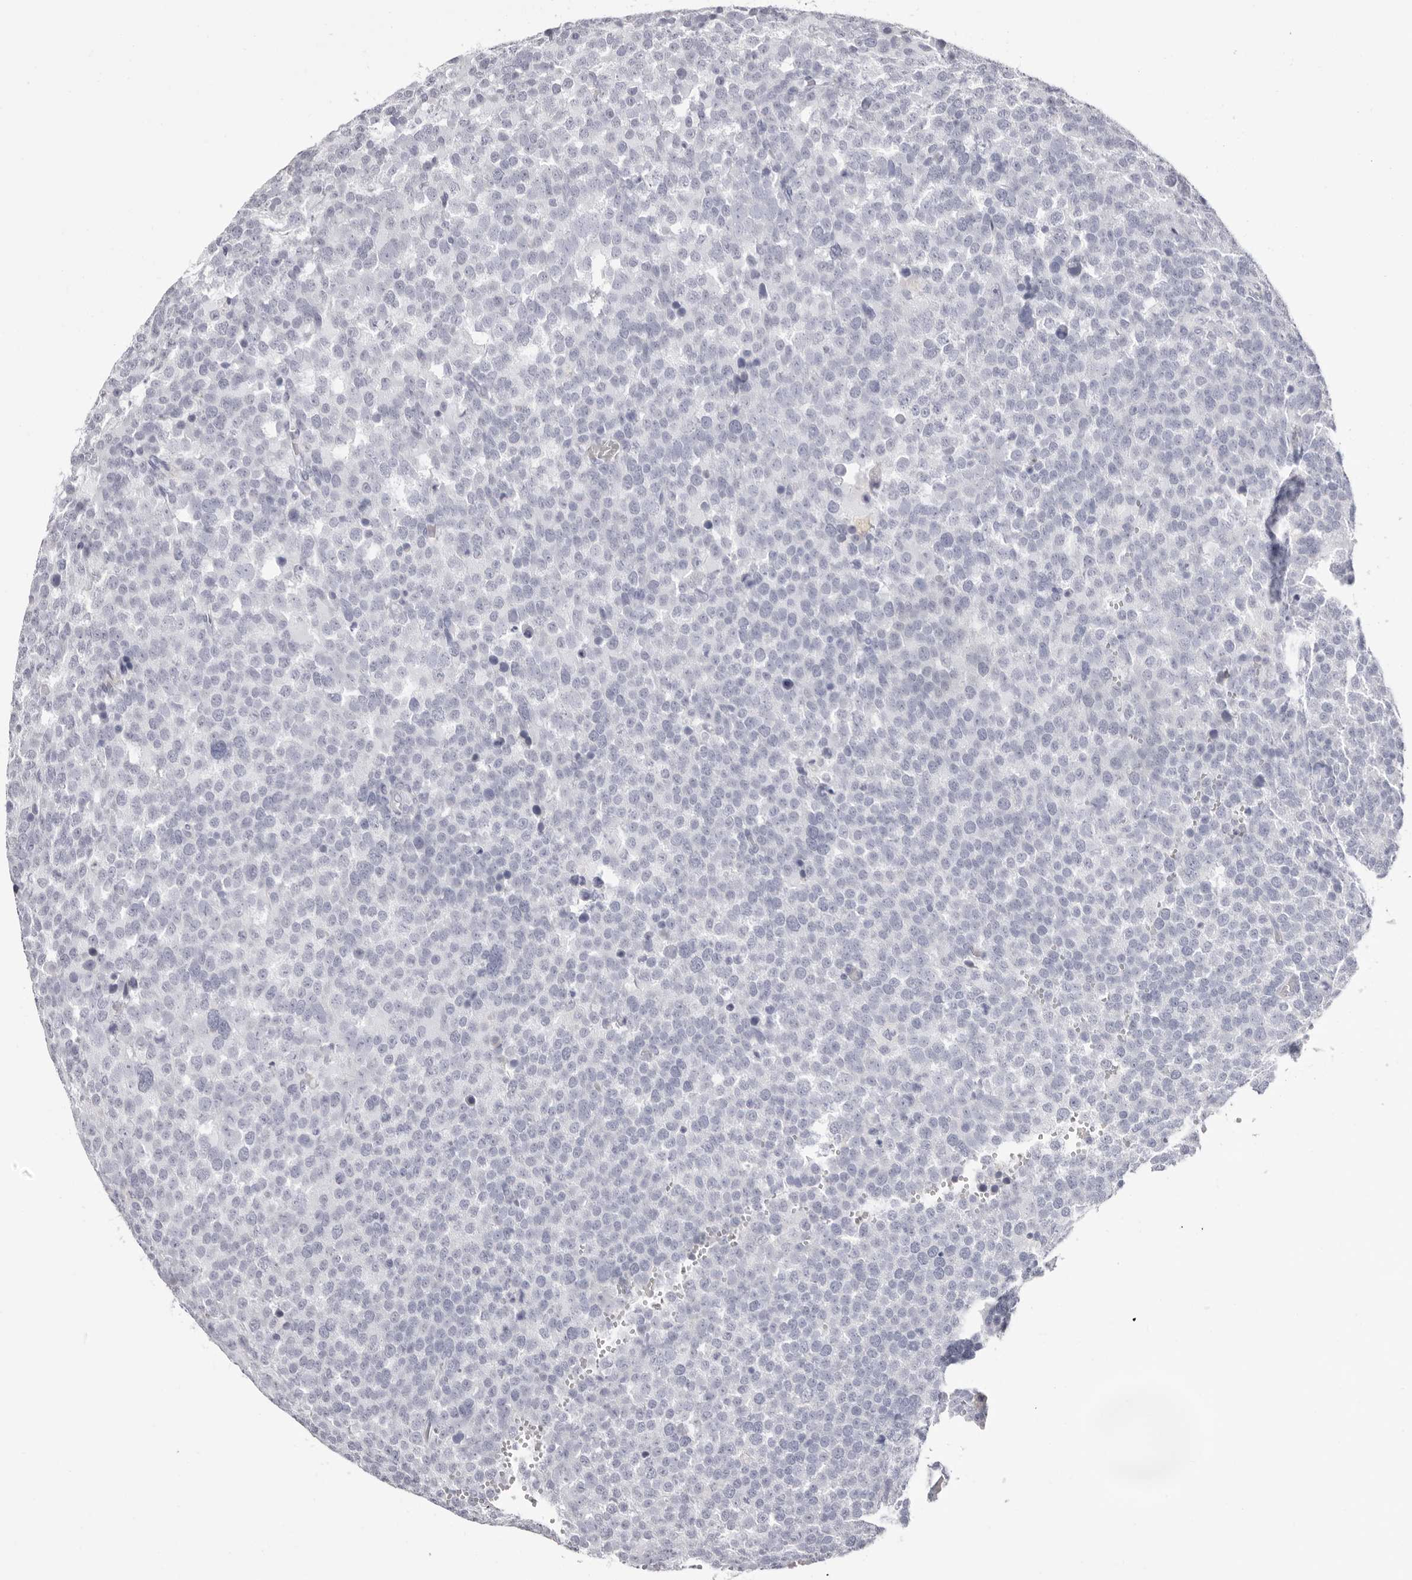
{"staining": {"intensity": "negative", "quantity": "none", "location": "none"}, "tissue": "testis cancer", "cell_type": "Tumor cells", "image_type": "cancer", "snomed": [{"axis": "morphology", "description": "Seminoma, NOS"}, {"axis": "topography", "description": "Testis"}], "caption": "DAB (3,3'-diaminobenzidine) immunohistochemical staining of testis seminoma exhibits no significant staining in tumor cells.", "gene": "LPO", "patient": {"sex": "male", "age": 71}}